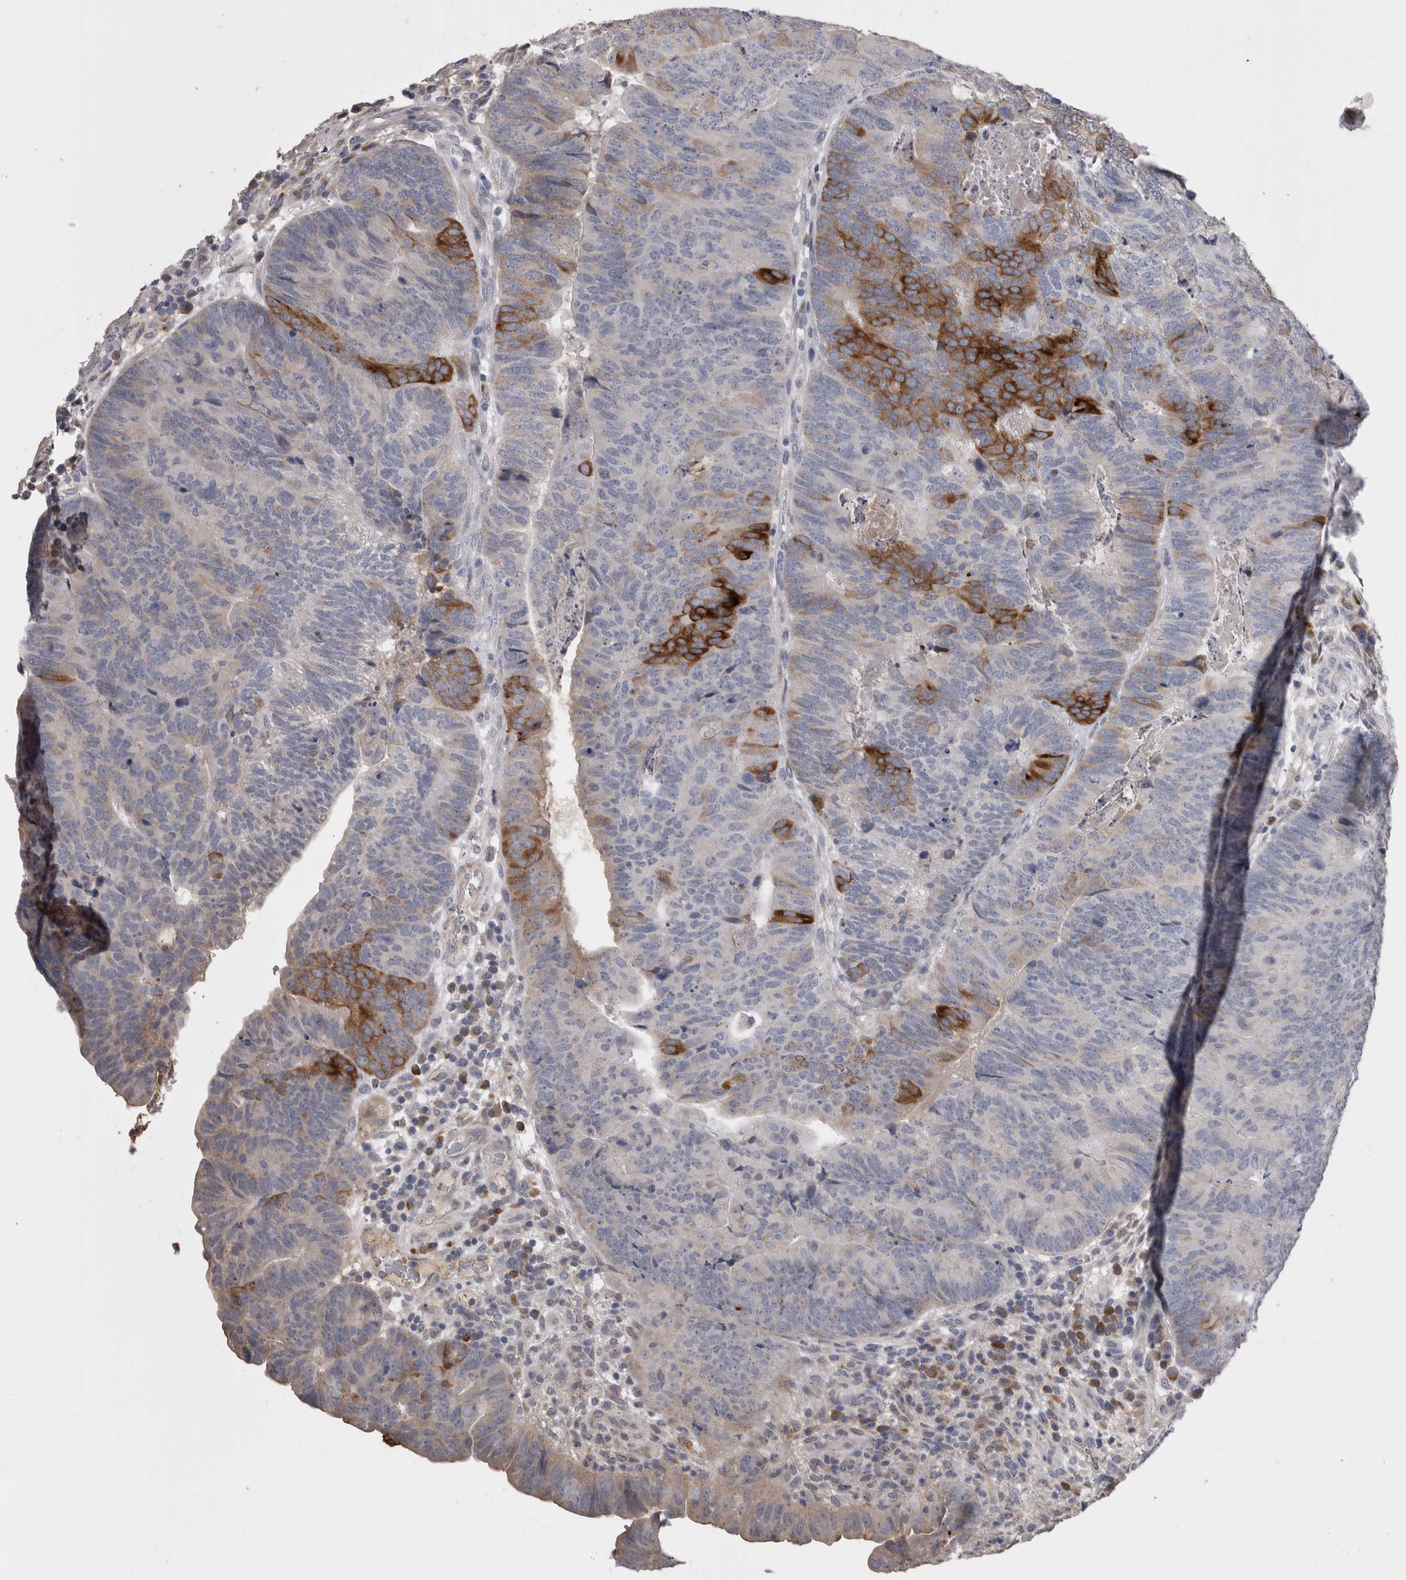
{"staining": {"intensity": "strong", "quantity": "<25%", "location": "cytoplasmic/membranous"}, "tissue": "colorectal cancer", "cell_type": "Tumor cells", "image_type": "cancer", "snomed": [{"axis": "morphology", "description": "Adenocarcinoma, NOS"}, {"axis": "topography", "description": "Colon"}], "caption": "High-magnification brightfield microscopy of colorectal adenocarcinoma stained with DAB (3,3'-diaminobenzidine) (brown) and counterstained with hematoxylin (blue). tumor cells exhibit strong cytoplasmic/membranous staining is present in about<25% of cells.", "gene": "STC1", "patient": {"sex": "female", "age": 67}}